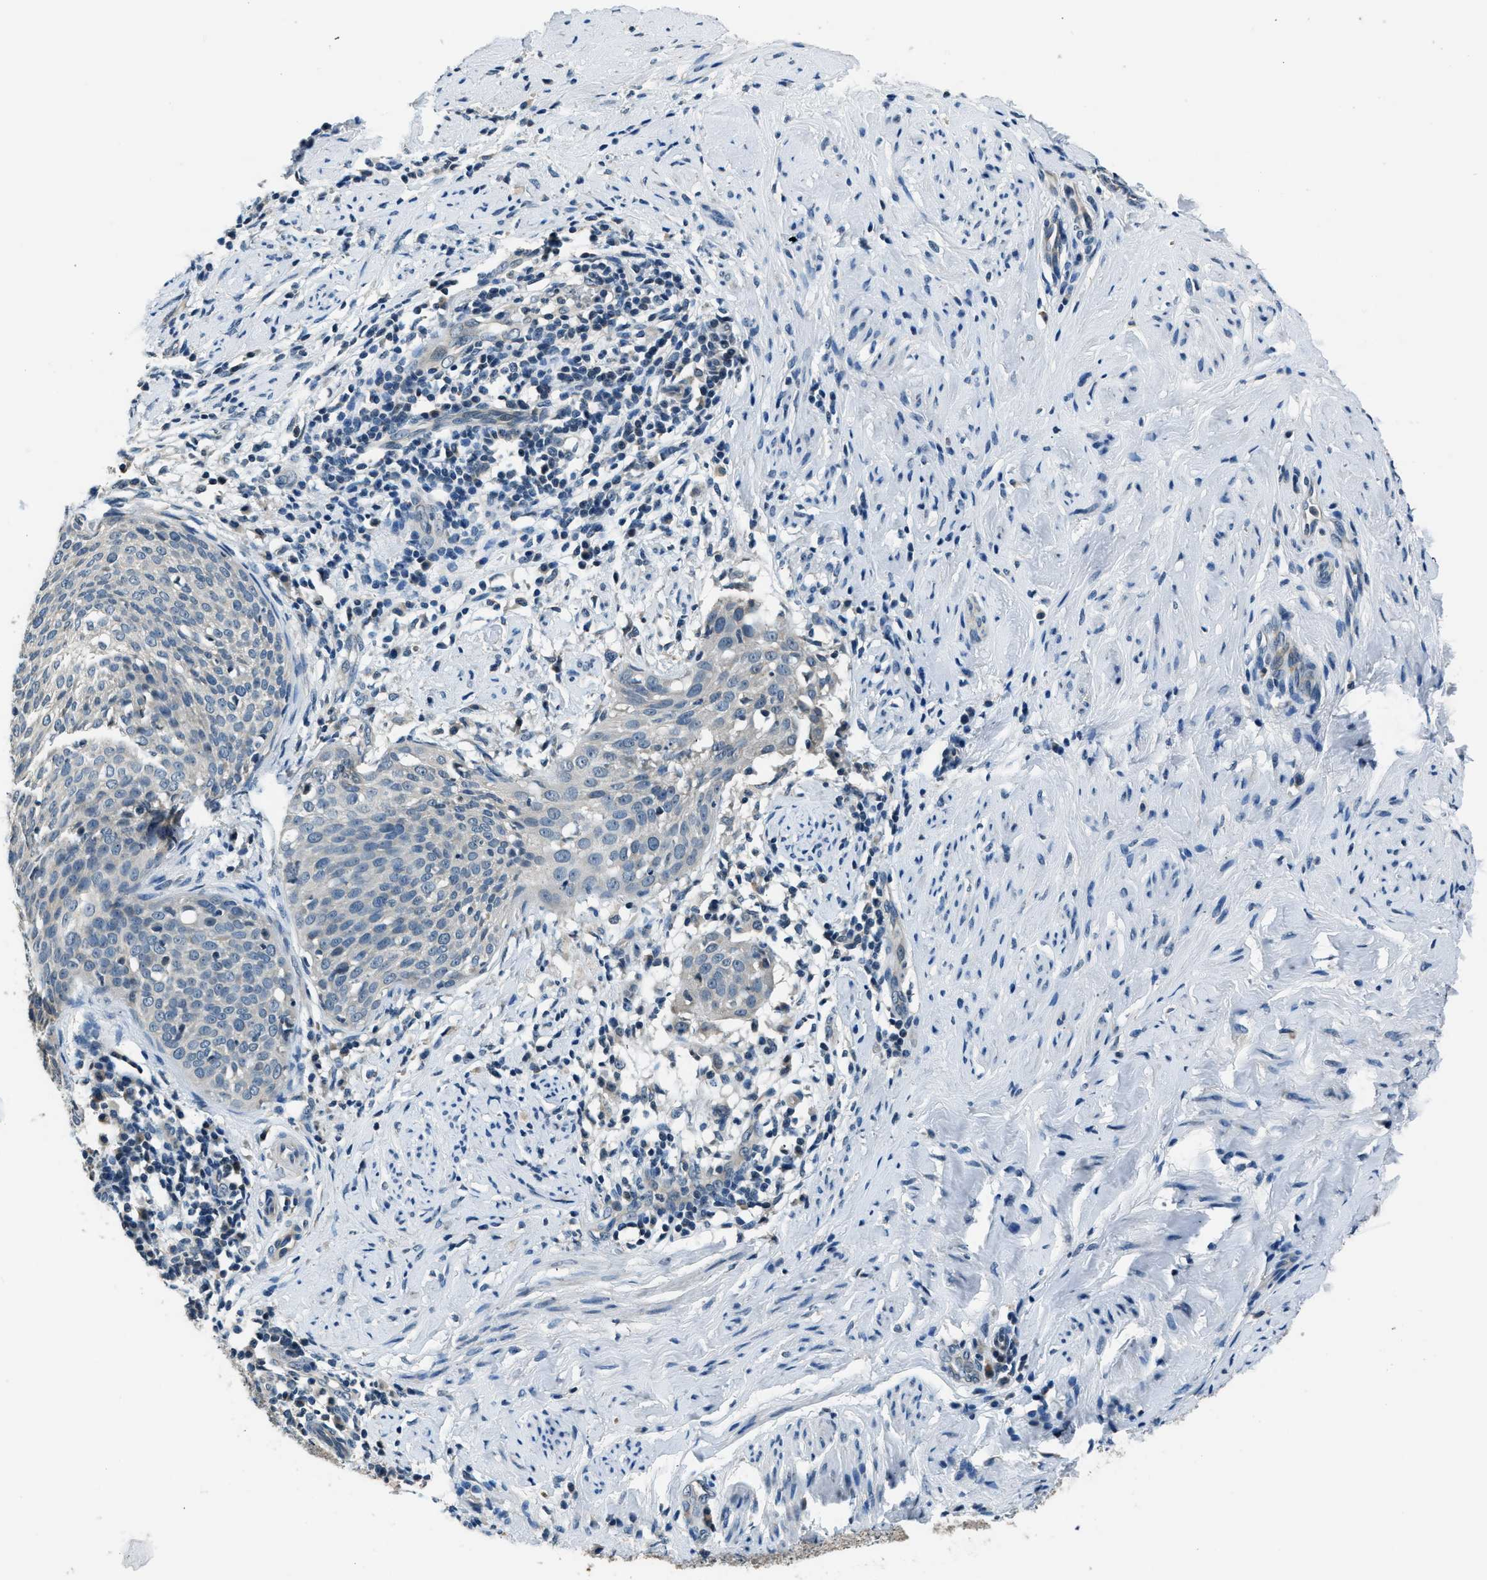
{"staining": {"intensity": "negative", "quantity": "none", "location": "none"}, "tissue": "cervical cancer", "cell_type": "Tumor cells", "image_type": "cancer", "snomed": [{"axis": "morphology", "description": "Squamous cell carcinoma, NOS"}, {"axis": "topography", "description": "Cervix"}], "caption": "Cervical cancer was stained to show a protein in brown. There is no significant positivity in tumor cells. (Stains: DAB immunohistochemistry with hematoxylin counter stain, Microscopy: brightfield microscopy at high magnification).", "gene": "NME8", "patient": {"sex": "female", "age": 51}}